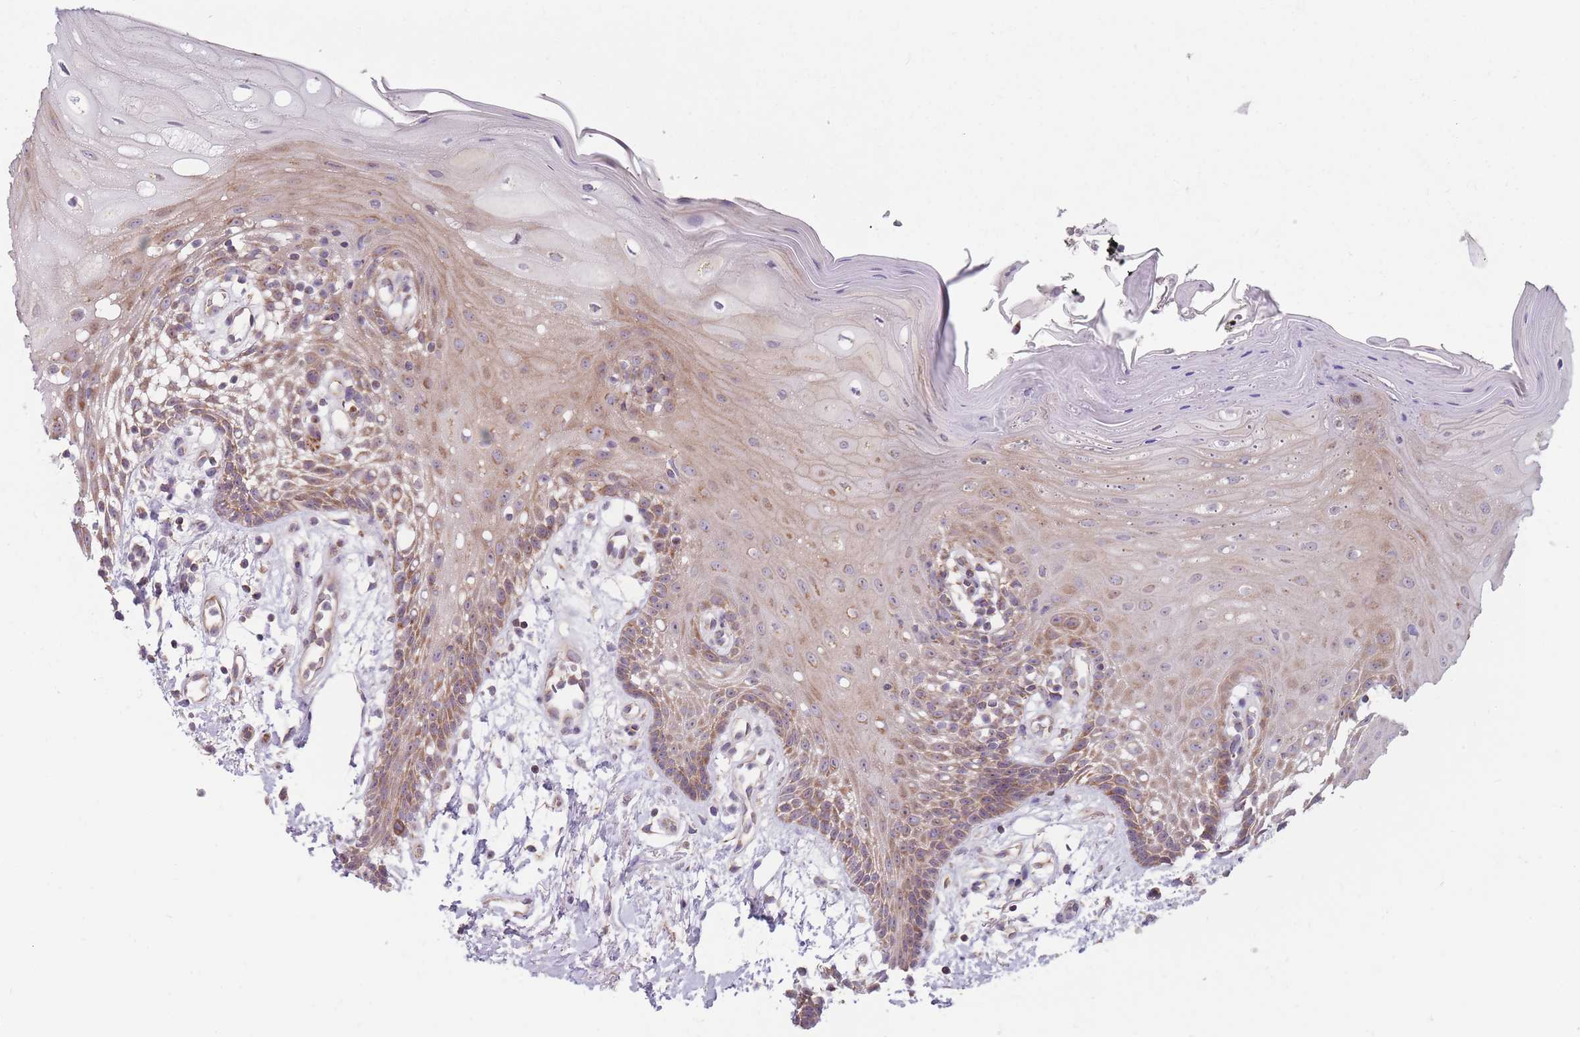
{"staining": {"intensity": "moderate", "quantity": "25%-75%", "location": "cytoplasmic/membranous"}, "tissue": "oral mucosa", "cell_type": "Squamous epithelial cells", "image_type": "normal", "snomed": [{"axis": "morphology", "description": "Normal tissue, NOS"}, {"axis": "topography", "description": "Oral tissue"}, {"axis": "topography", "description": "Tounge, NOS"}], "caption": "Immunohistochemical staining of unremarkable human oral mucosa reveals medium levels of moderate cytoplasmic/membranous expression in approximately 25%-75% of squamous epithelial cells.", "gene": "ENSG00000255639", "patient": {"sex": "female", "age": 59}}